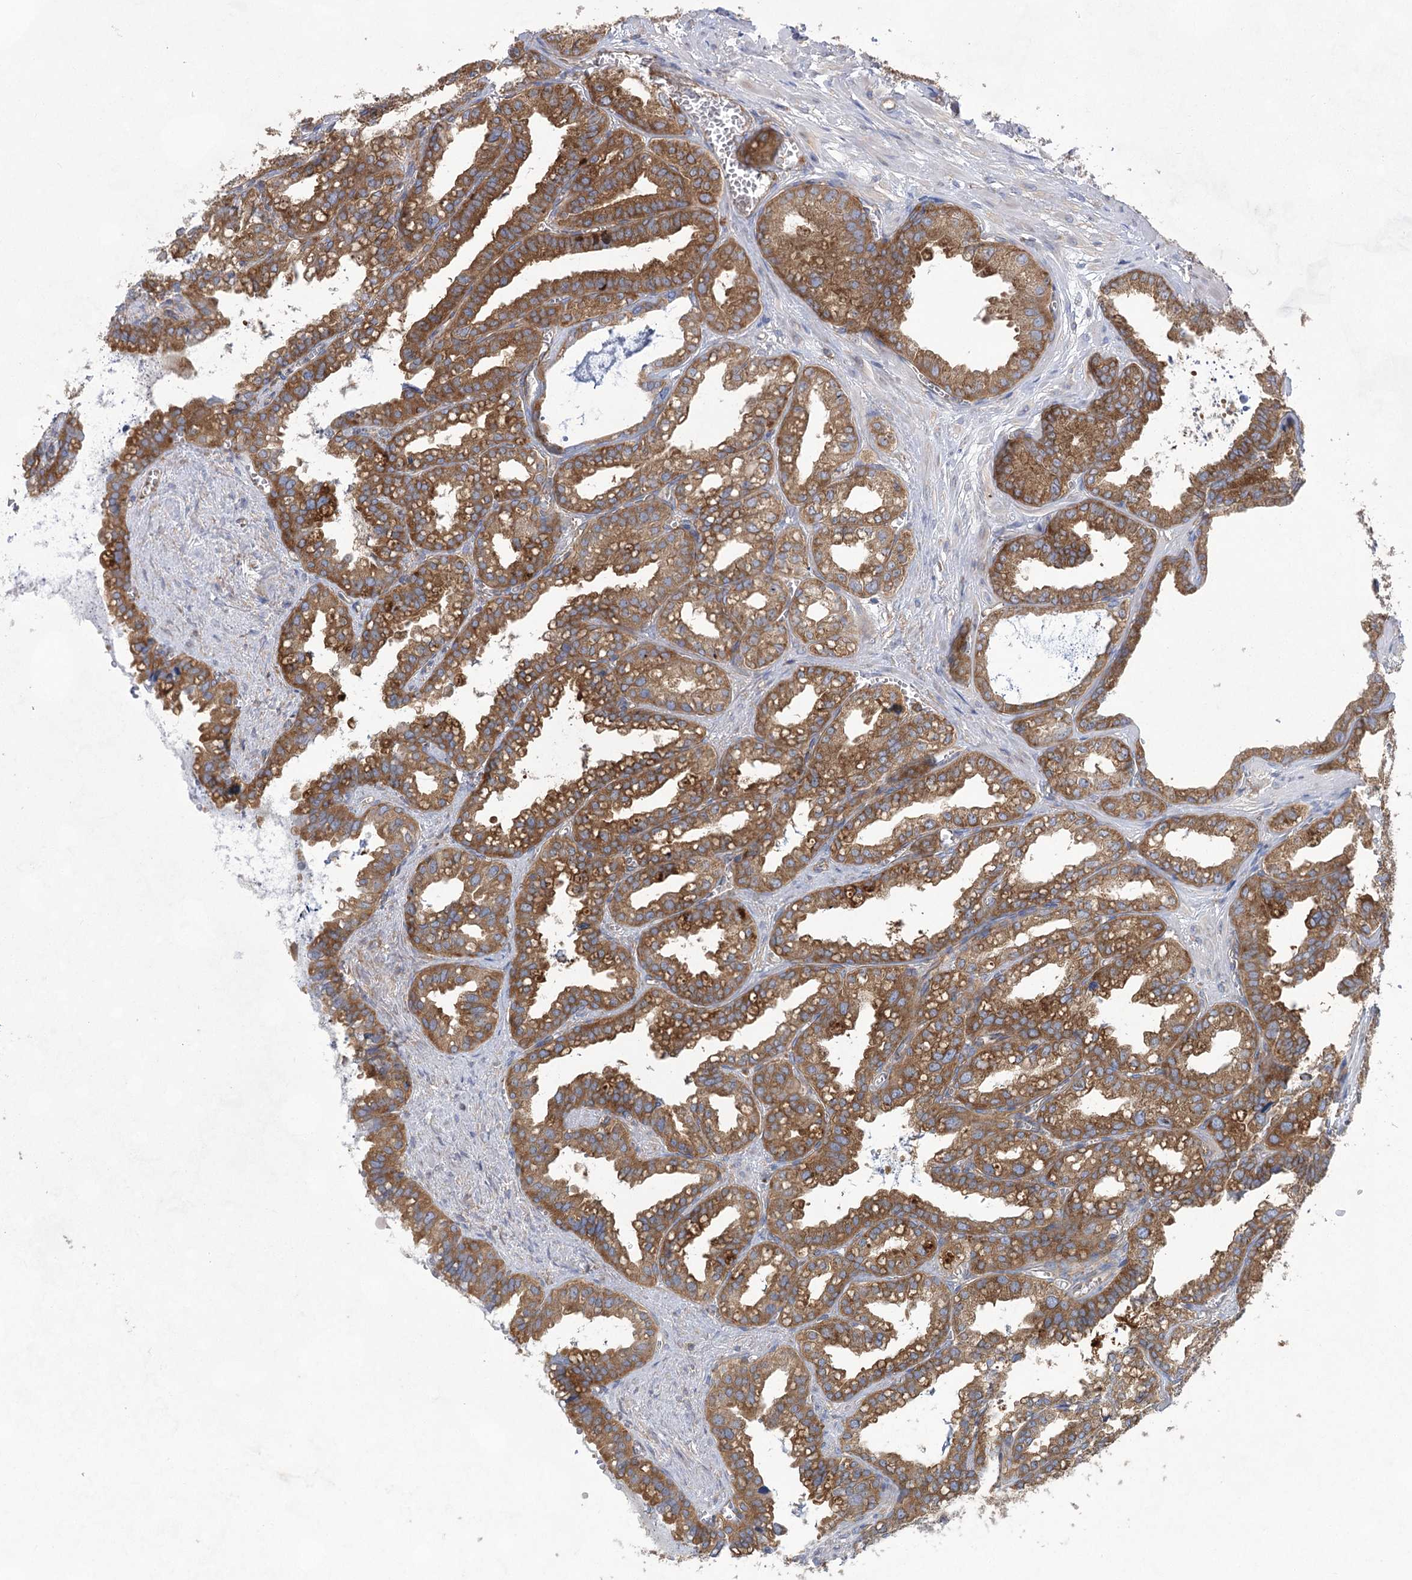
{"staining": {"intensity": "strong", "quantity": ">75%", "location": "cytoplasmic/membranous"}, "tissue": "seminal vesicle", "cell_type": "Glandular cells", "image_type": "normal", "snomed": [{"axis": "morphology", "description": "Normal tissue, NOS"}, {"axis": "topography", "description": "Prostate"}, {"axis": "topography", "description": "Seminal veicle"}], "caption": "Immunohistochemistry (DAB (3,3'-diaminobenzidine)) staining of unremarkable seminal vesicle exhibits strong cytoplasmic/membranous protein staining in approximately >75% of glandular cells.", "gene": "EIF3A", "patient": {"sex": "male", "age": 51}}